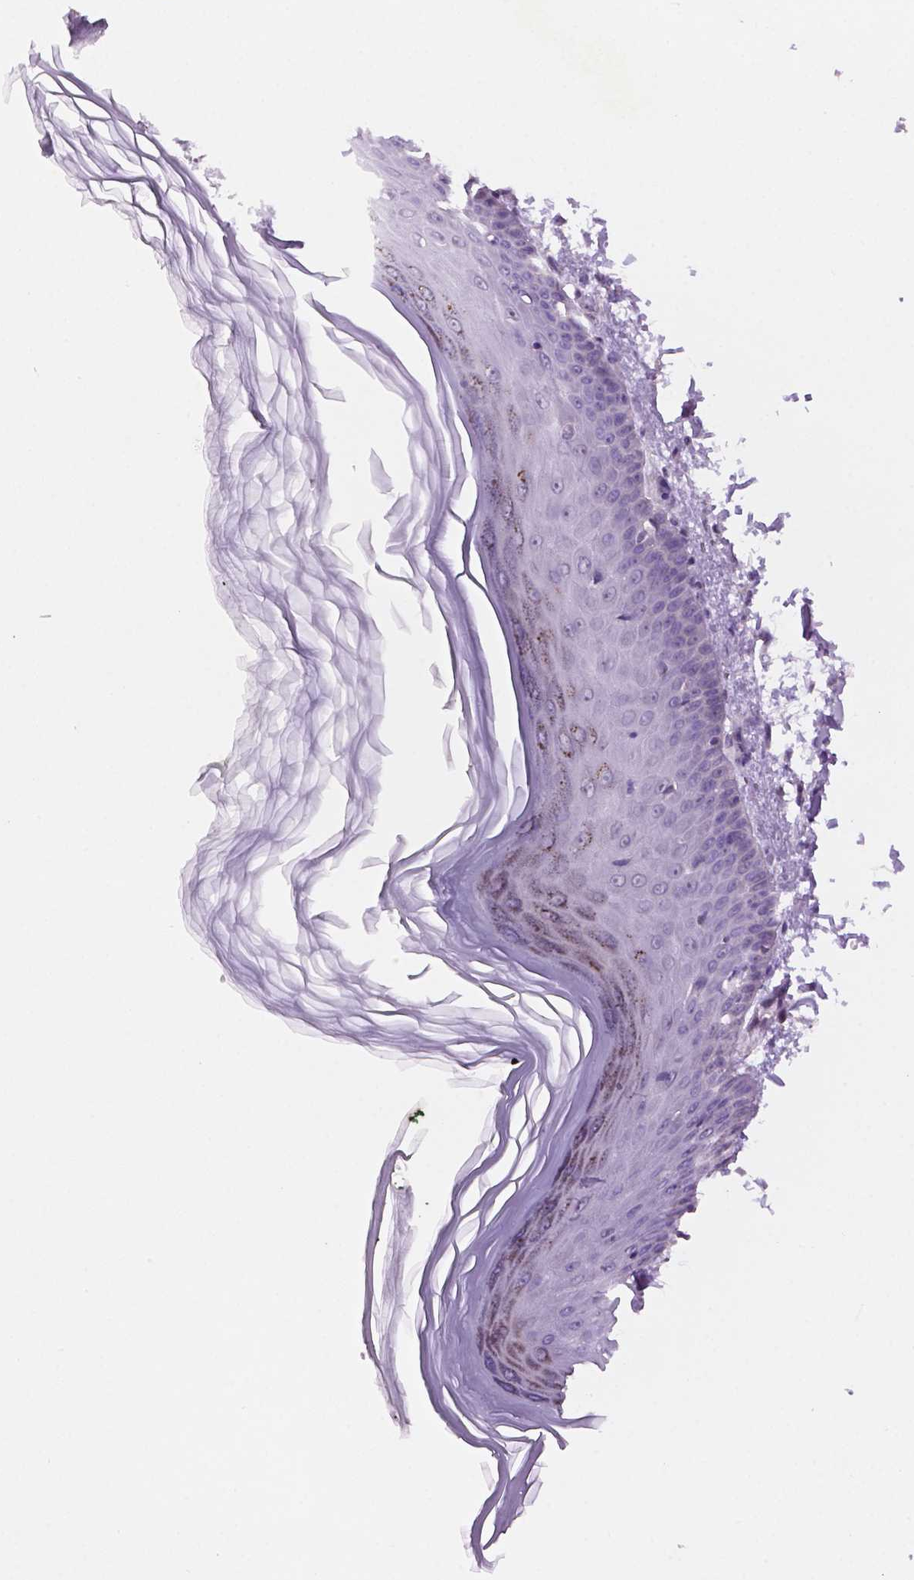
{"staining": {"intensity": "negative", "quantity": "none", "location": "none"}, "tissue": "skin", "cell_type": "Fibroblasts", "image_type": "normal", "snomed": [{"axis": "morphology", "description": "Normal tissue, NOS"}, {"axis": "topography", "description": "Skin"}], "caption": "A high-resolution histopathology image shows immunohistochemistry staining of benign skin, which exhibits no significant expression in fibroblasts. (DAB immunohistochemistry with hematoxylin counter stain).", "gene": "C18orf21", "patient": {"sex": "female", "age": 62}}